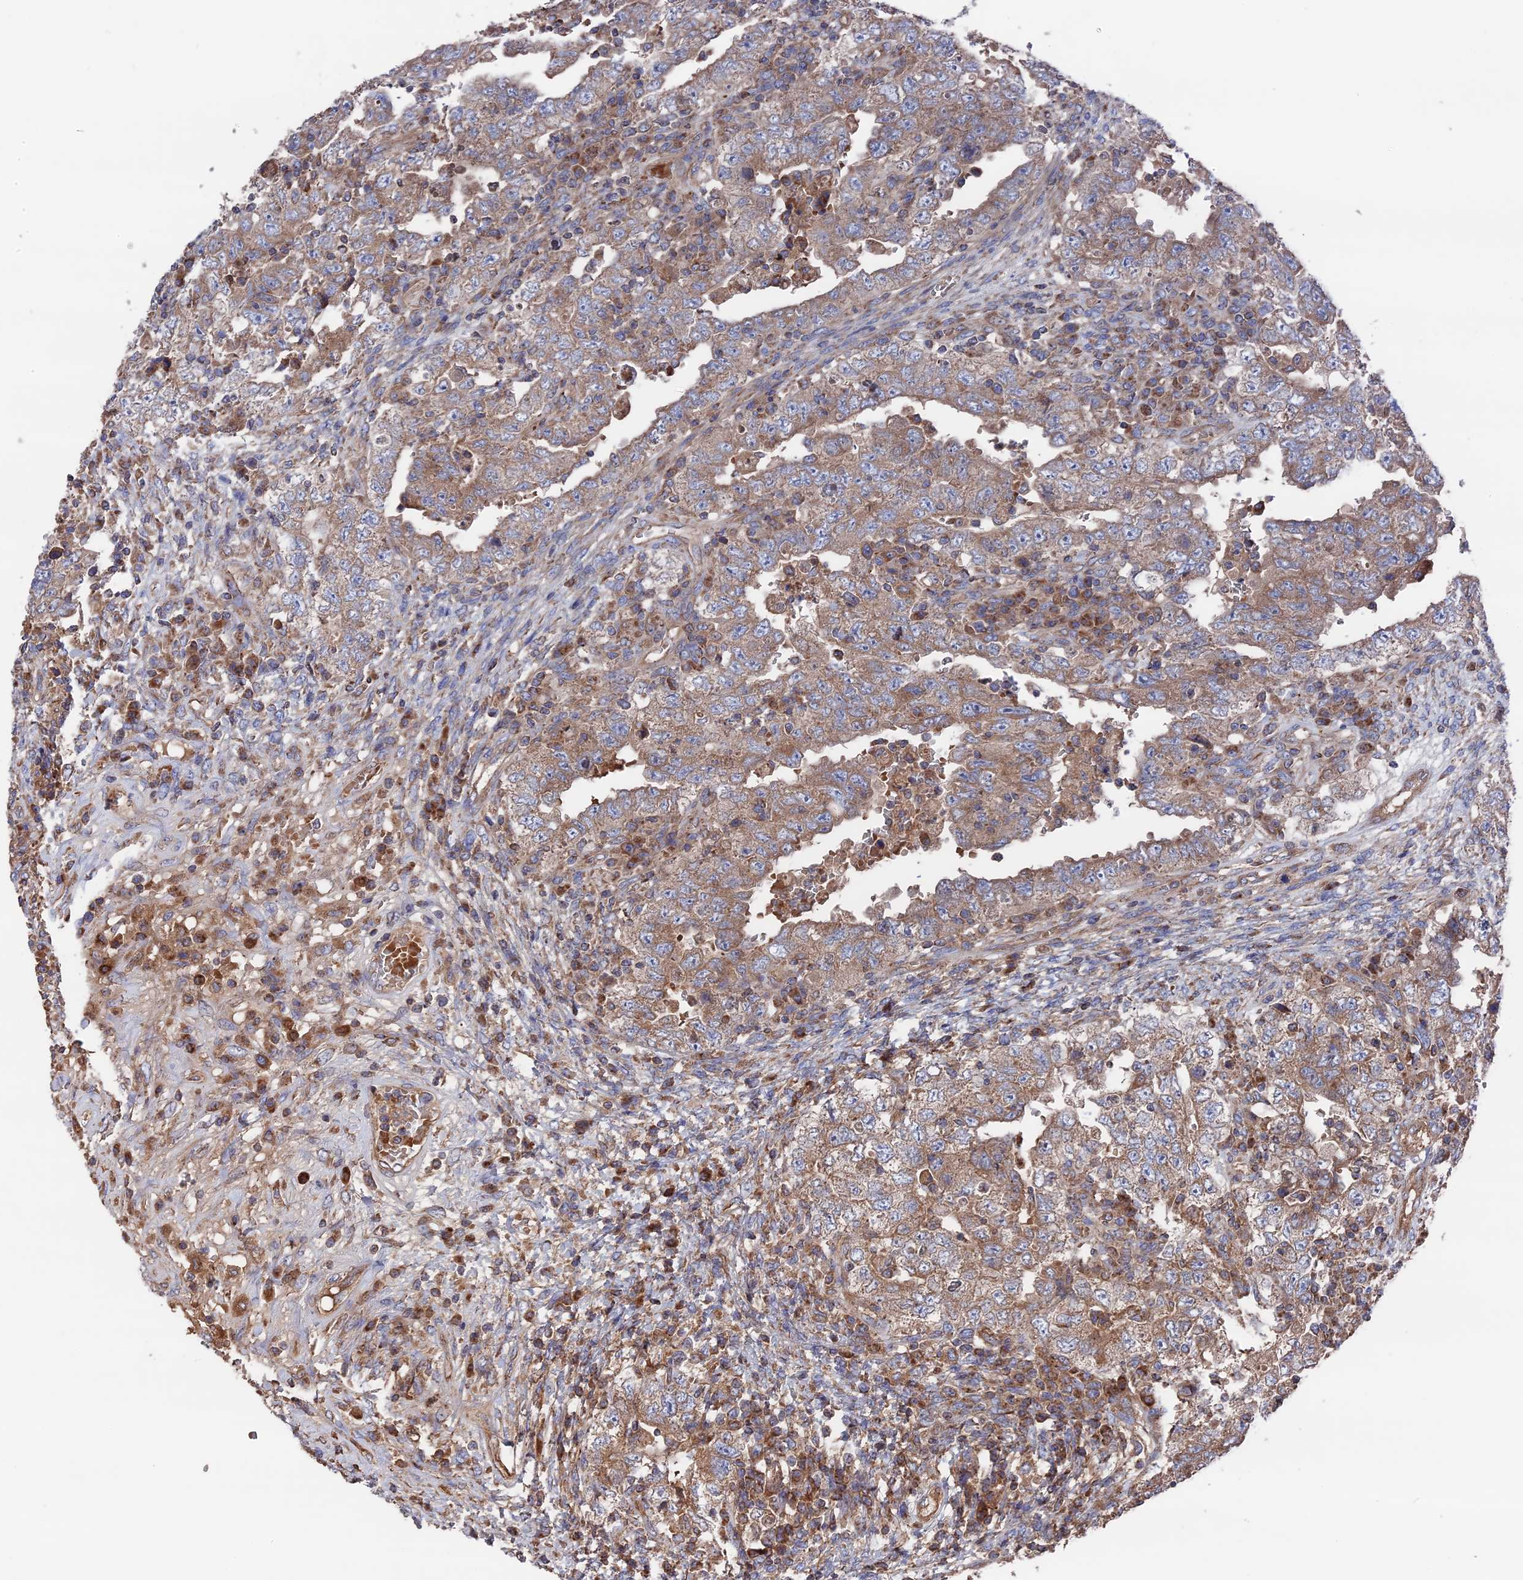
{"staining": {"intensity": "moderate", "quantity": ">75%", "location": "cytoplasmic/membranous"}, "tissue": "testis cancer", "cell_type": "Tumor cells", "image_type": "cancer", "snomed": [{"axis": "morphology", "description": "Carcinoma, Embryonal, NOS"}, {"axis": "topography", "description": "Testis"}], "caption": "An image of human testis cancer stained for a protein shows moderate cytoplasmic/membranous brown staining in tumor cells.", "gene": "TELO2", "patient": {"sex": "male", "age": 26}}